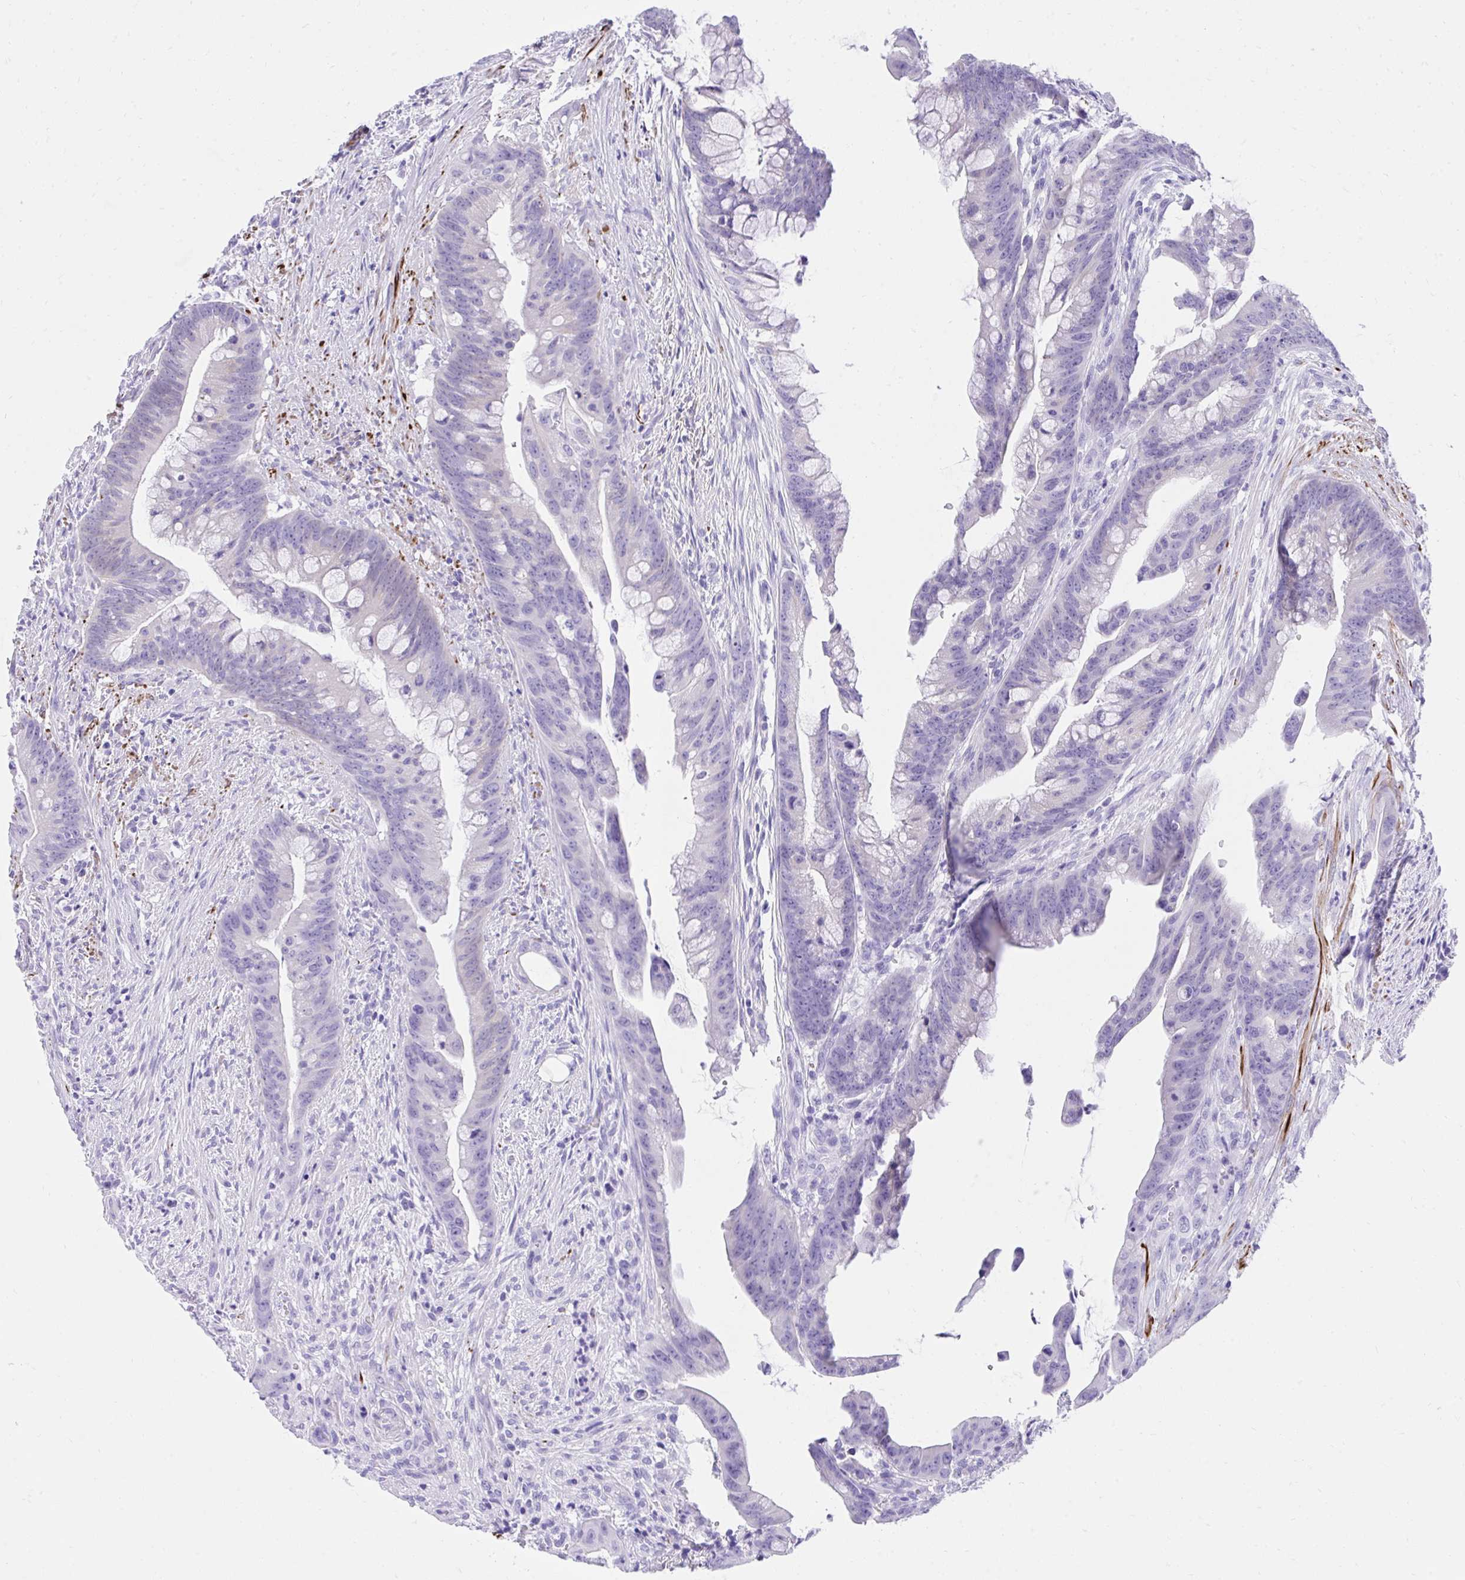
{"staining": {"intensity": "negative", "quantity": "none", "location": "none"}, "tissue": "colorectal cancer", "cell_type": "Tumor cells", "image_type": "cancer", "snomed": [{"axis": "morphology", "description": "Adenocarcinoma, NOS"}, {"axis": "topography", "description": "Colon"}], "caption": "There is no significant positivity in tumor cells of colorectal cancer (adenocarcinoma).", "gene": "KCNN4", "patient": {"sex": "male", "age": 62}}